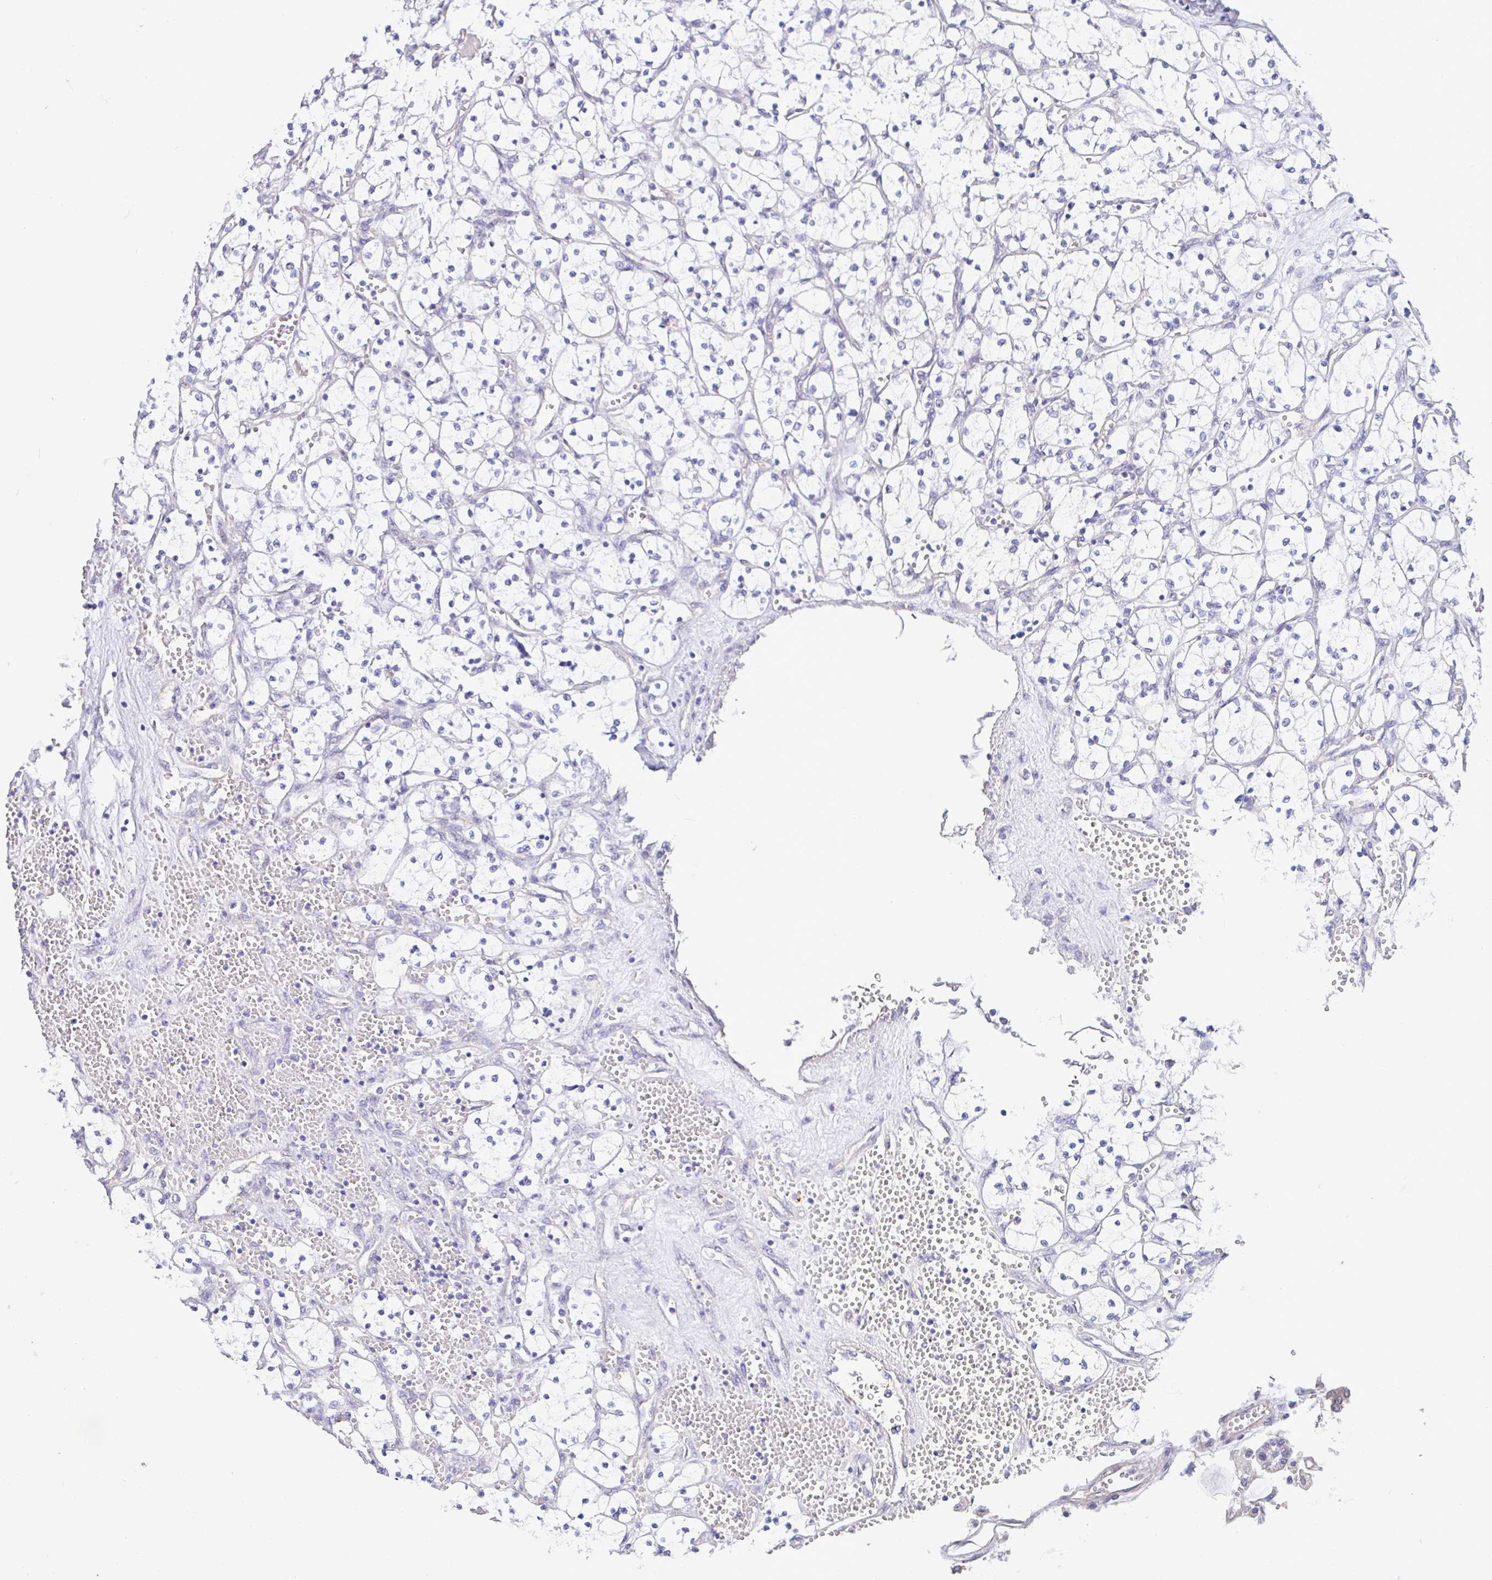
{"staining": {"intensity": "negative", "quantity": "none", "location": "none"}, "tissue": "renal cancer", "cell_type": "Tumor cells", "image_type": "cancer", "snomed": [{"axis": "morphology", "description": "Adenocarcinoma, NOS"}, {"axis": "topography", "description": "Kidney"}], "caption": "DAB immunohistochemical staining of human renal adenocarcinoma demonstrates no significant positivity in tumor cells.", "gene": "PLCD4", "patient": {"sex": "female", "age": 69}}